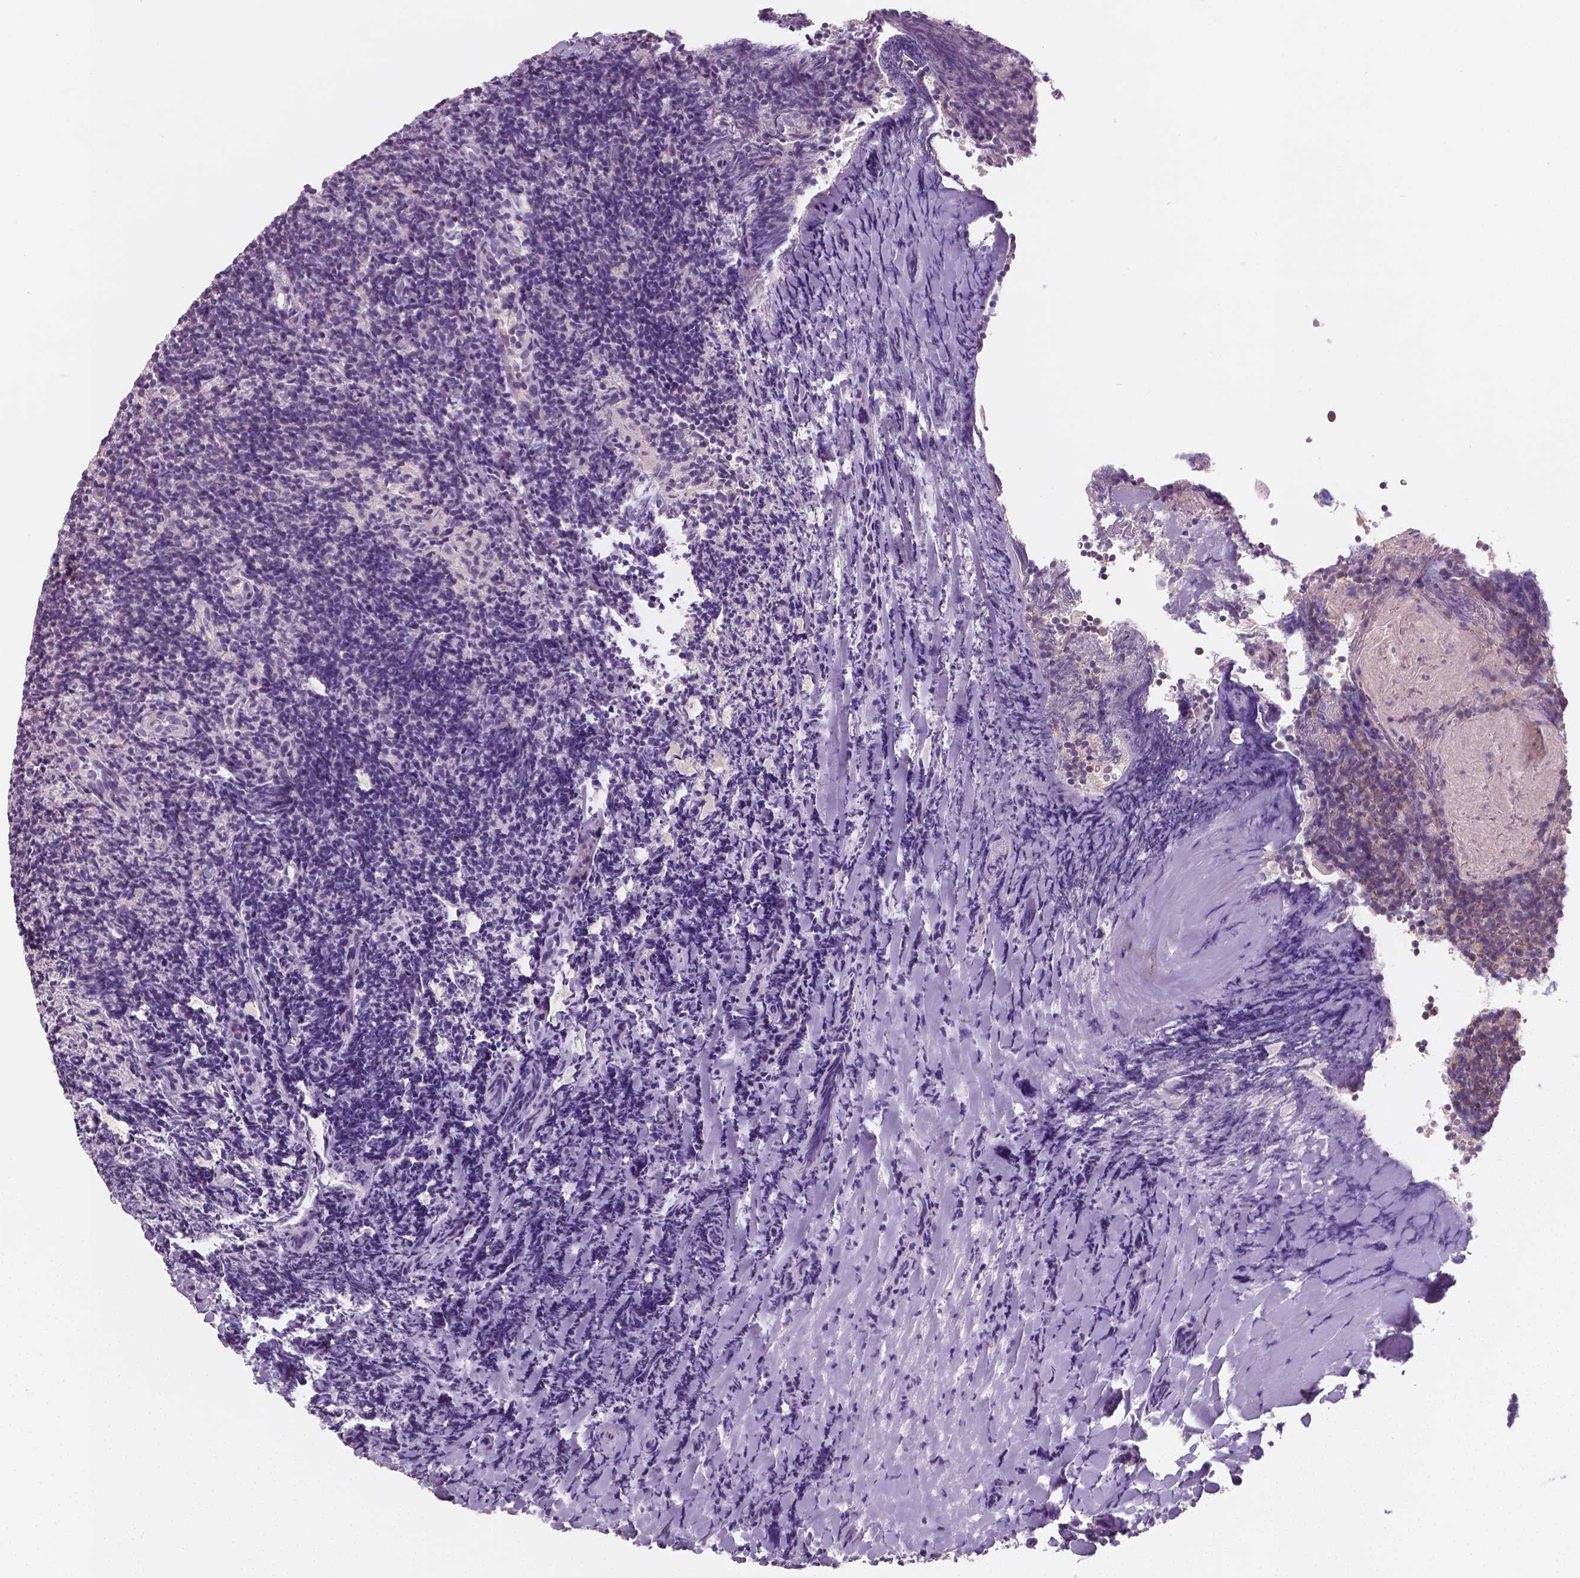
{"staining": {"intensity": "weak", "quantity": "<25%", "location": "cytoplasmic/membranous"}, "tissue": "tonsil", "cell_type": "Germinal center cells", "image_type": "normal", "snomed": [{"axis": "morphology", "description": "Normal tissue, NOS"}, {"axis": "topography", "description": "Tonsil"}], "caption": "This histopathology image is of benign tonsil stained with immunohistochemistry (IHC) to label a protein in brown with the nuclei are counter-stained blue. There is no expression in germinal center cells.", "gene": "LSM14B", "patient": {"sex": "female", "age": 10}}